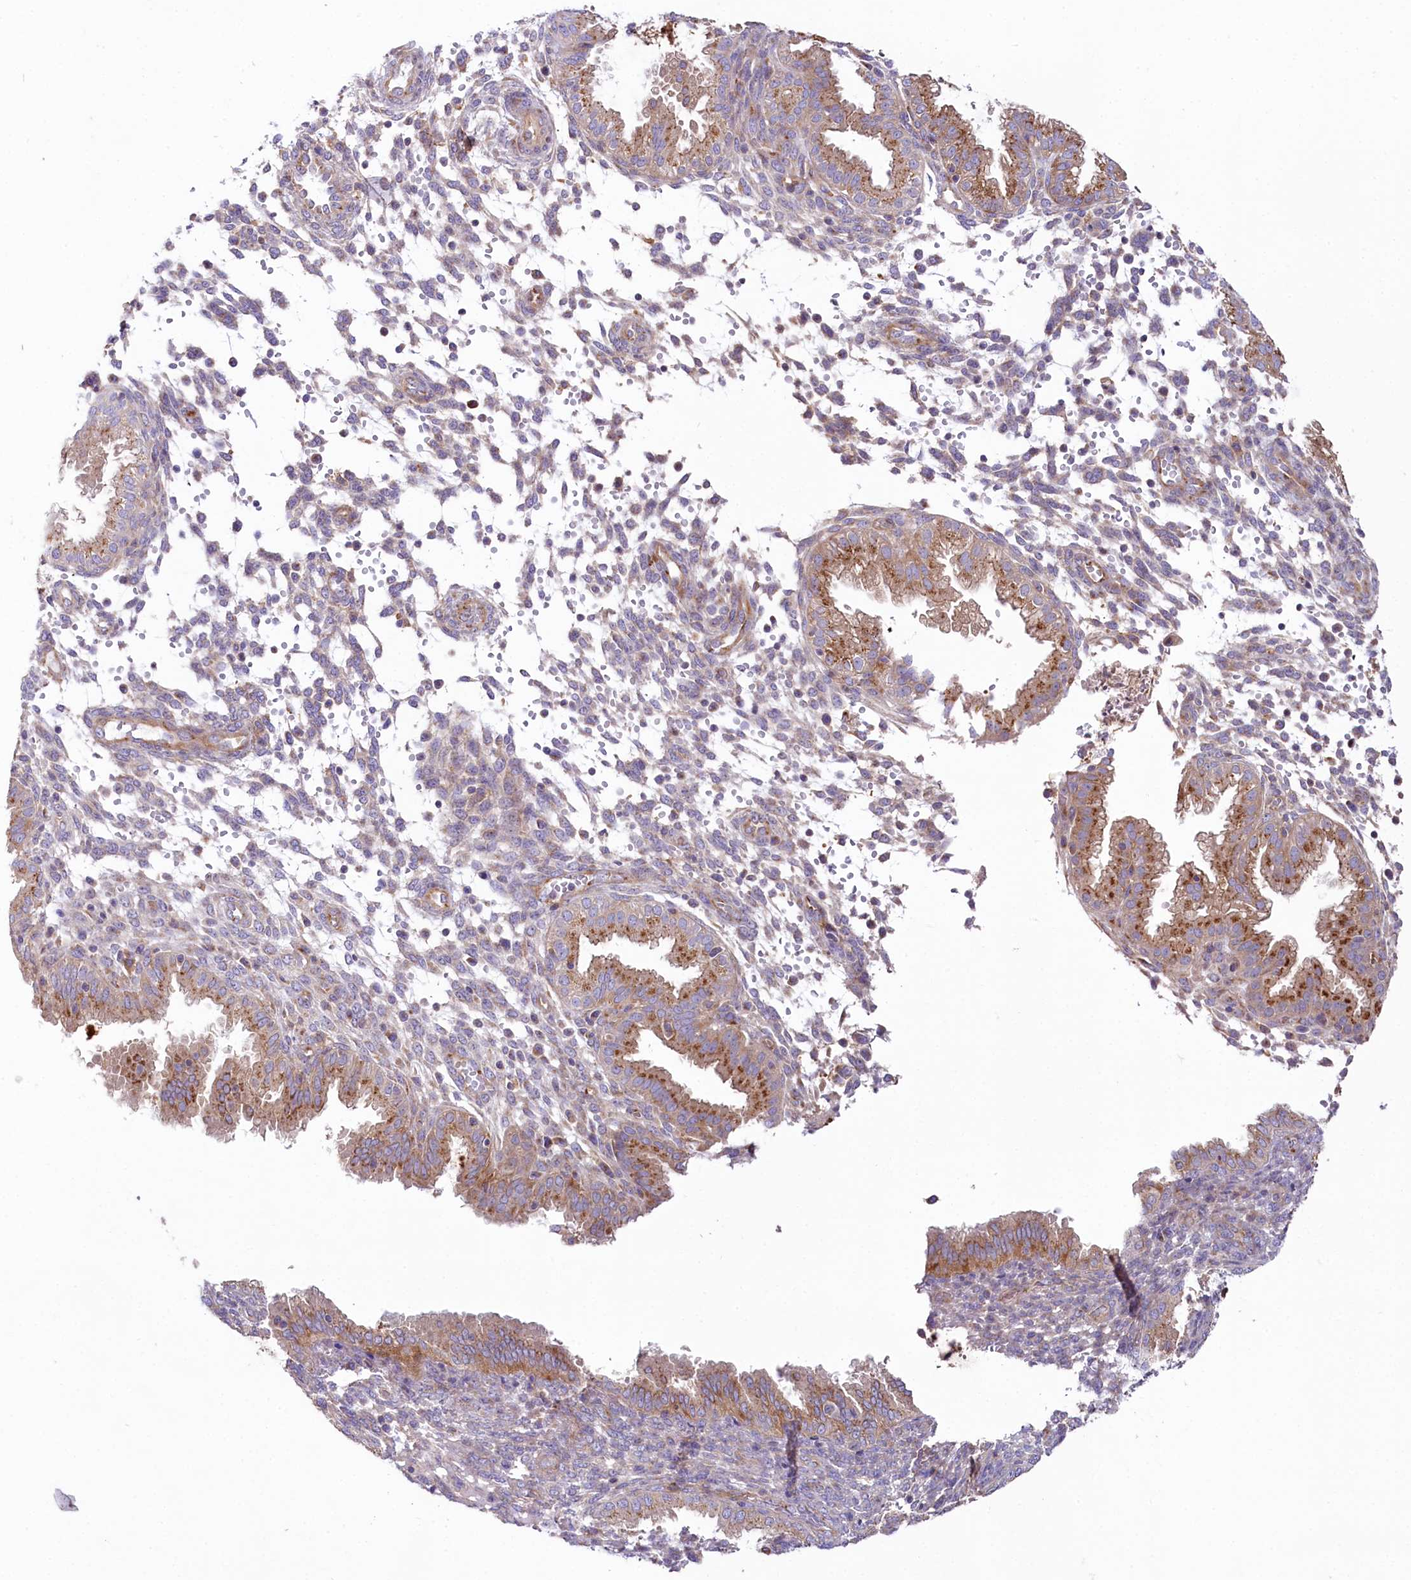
{"staining": {"intensity": "negative", "quantity": "none", "location": "none"}, "tissue": "endometrium", "cell_type": "Cells in endometrial stroma", "image_type": "normal", "snomed": [{"axis": "morphology", "description": "Normal tissue, NOS"}, {"axis": "topography", "description": "Endometrium"}], "caption": "This is a photomicrograph of immunohistochemistry (IHC) staining of unremarkable endometrium, which shows no staining in cells in endometrial stroma. (DAB immunohistochemistry (IHC) with hematoxylin counter stain).", "gene": "STX6", "patient": {"sex": "female", "age": 33}}